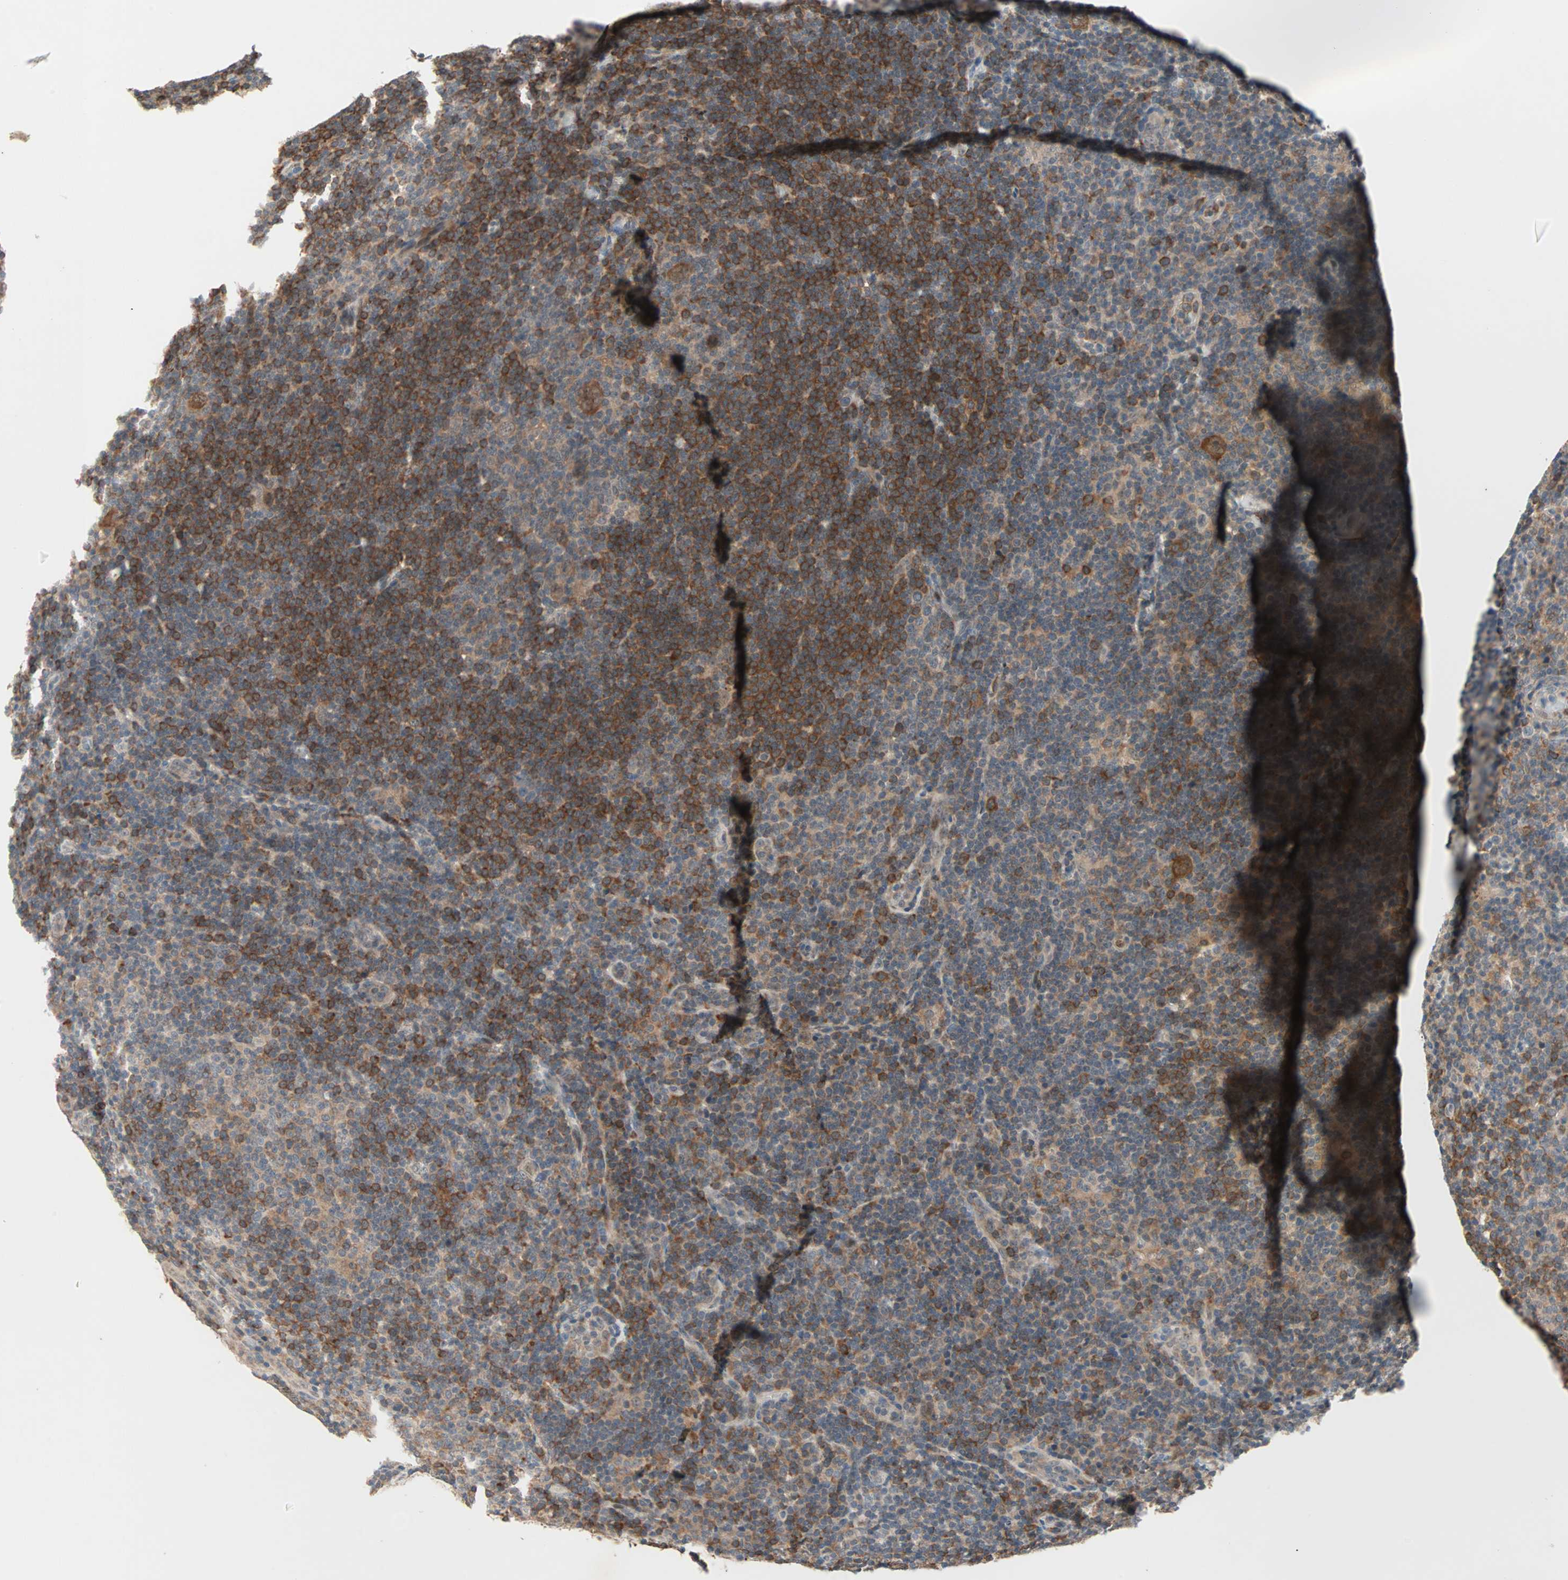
{"staining": {"intensity": "moderate", "quantity": "25%-75%", "location": "cytoplasmic/membranous"}, "tissue": "lymphoma", "cell_type": "Tumor cells", "image_type": "cancer", "snomed": [{"axis": "morphology", "description": "Hodgkin's disease, NOS"}, {"axis": "topography", "description": "Lymph node"}], "caption": "Moderate cytoplasmic/membranous staining for a protein is seen in approximately 25%-75% of tumor cells of lymphoma using IHC.", "gene": "PROS1", "patient": {"sex": "female", "age": 57}}